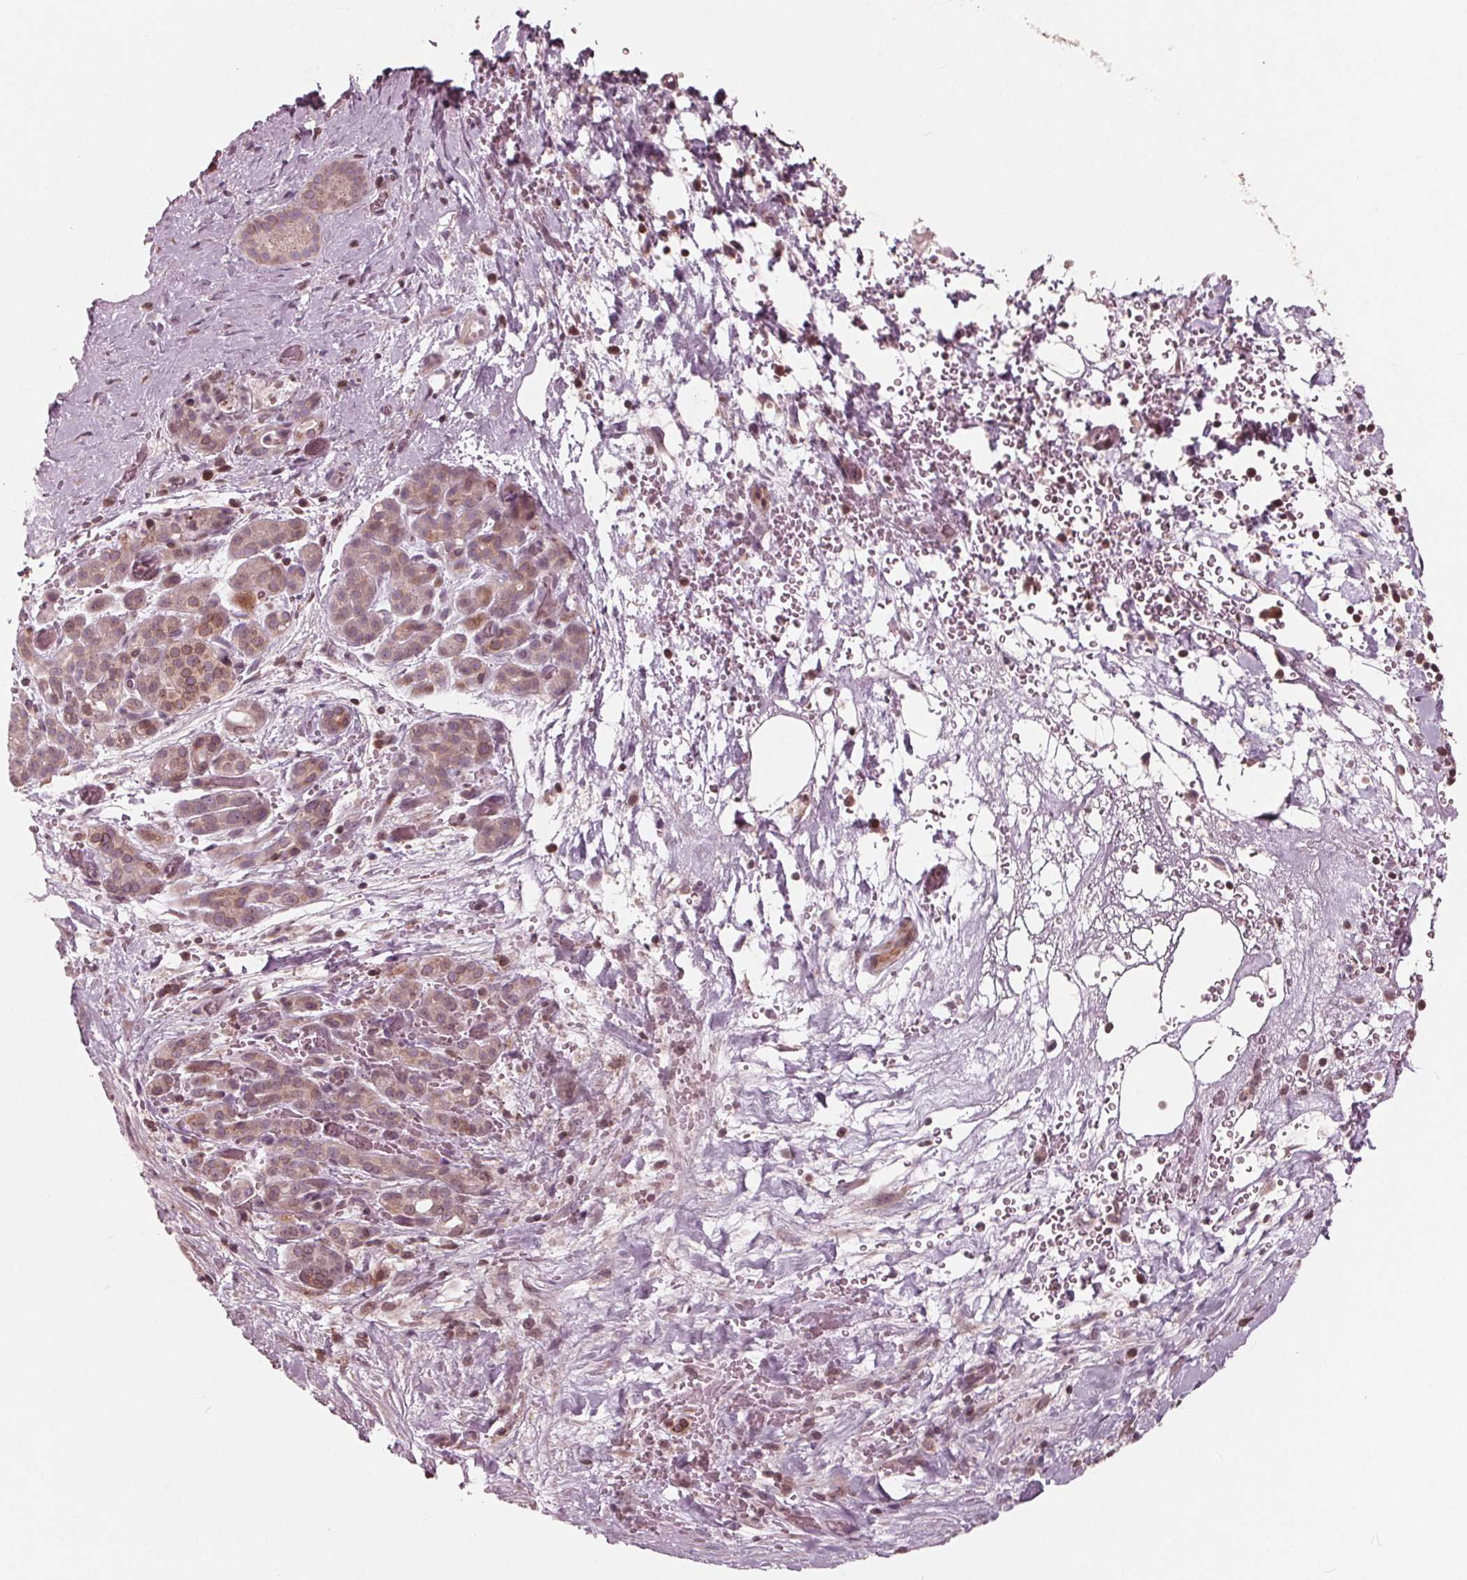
{"staining": {"intensity": "weak", "quantity": ">75%", "location": "cytoplasmic/membranous,nuclear"}, "tissue": "pancreatic cancer", "cell_type": "Tumor cells", "image_type": "cancer", "snomed": [{"axis": "morphology", "description": "Adenocarcinoma, NOS"}, {"axis": "topography", "description": "Pancreas"}], "caption": "Immunohistochemistry (IHC) (DAB (3,3'-diaminobenzidine)) staining of pancreatic cancer displays weak cytoplasmic/membranous and nuclear protein staining in about >75% of tumor cells.", "gene": "NUP210", "patient": {"sex": "male", "age": 44}}